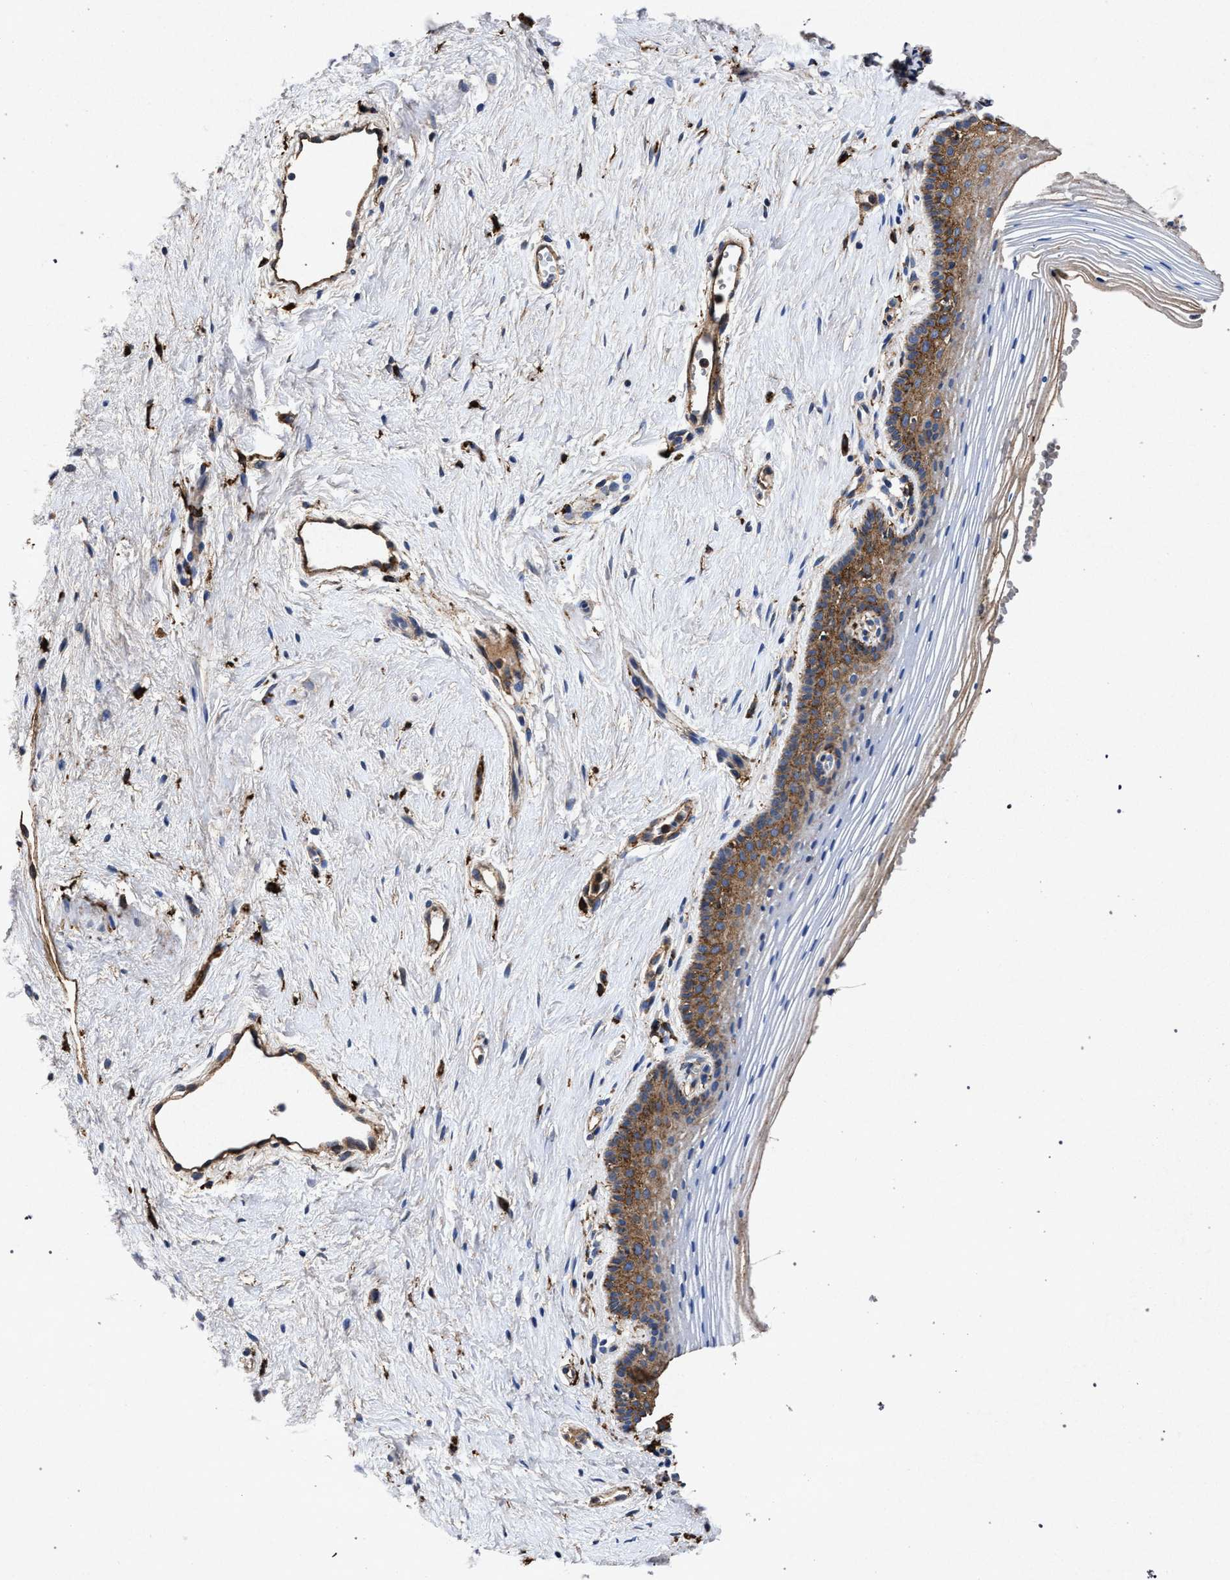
{"staining": {"intensity": "moderate", "quantity": "25%-75%", "location": "cytoplasmic/membranous"}, "tissue": "vagina", "cell_type": "Squamous epithelial cells", "image_type": "normal", "snomed": [{"axis": "morphology", "description": "Normal tissue, NOS"}, {"axis": "topography", "description": "Vagina"}], "caption": "DAB immunohistochemical staining of normal human vagina shows moderate cytoplasmic/membranous protein positivity in about 25%-75% of squamous epithelial cells. (IHC, brightfield microscopy, high magnification).", "gene": "MARCKS", "patient": {"sex": "female", "age": 32}}